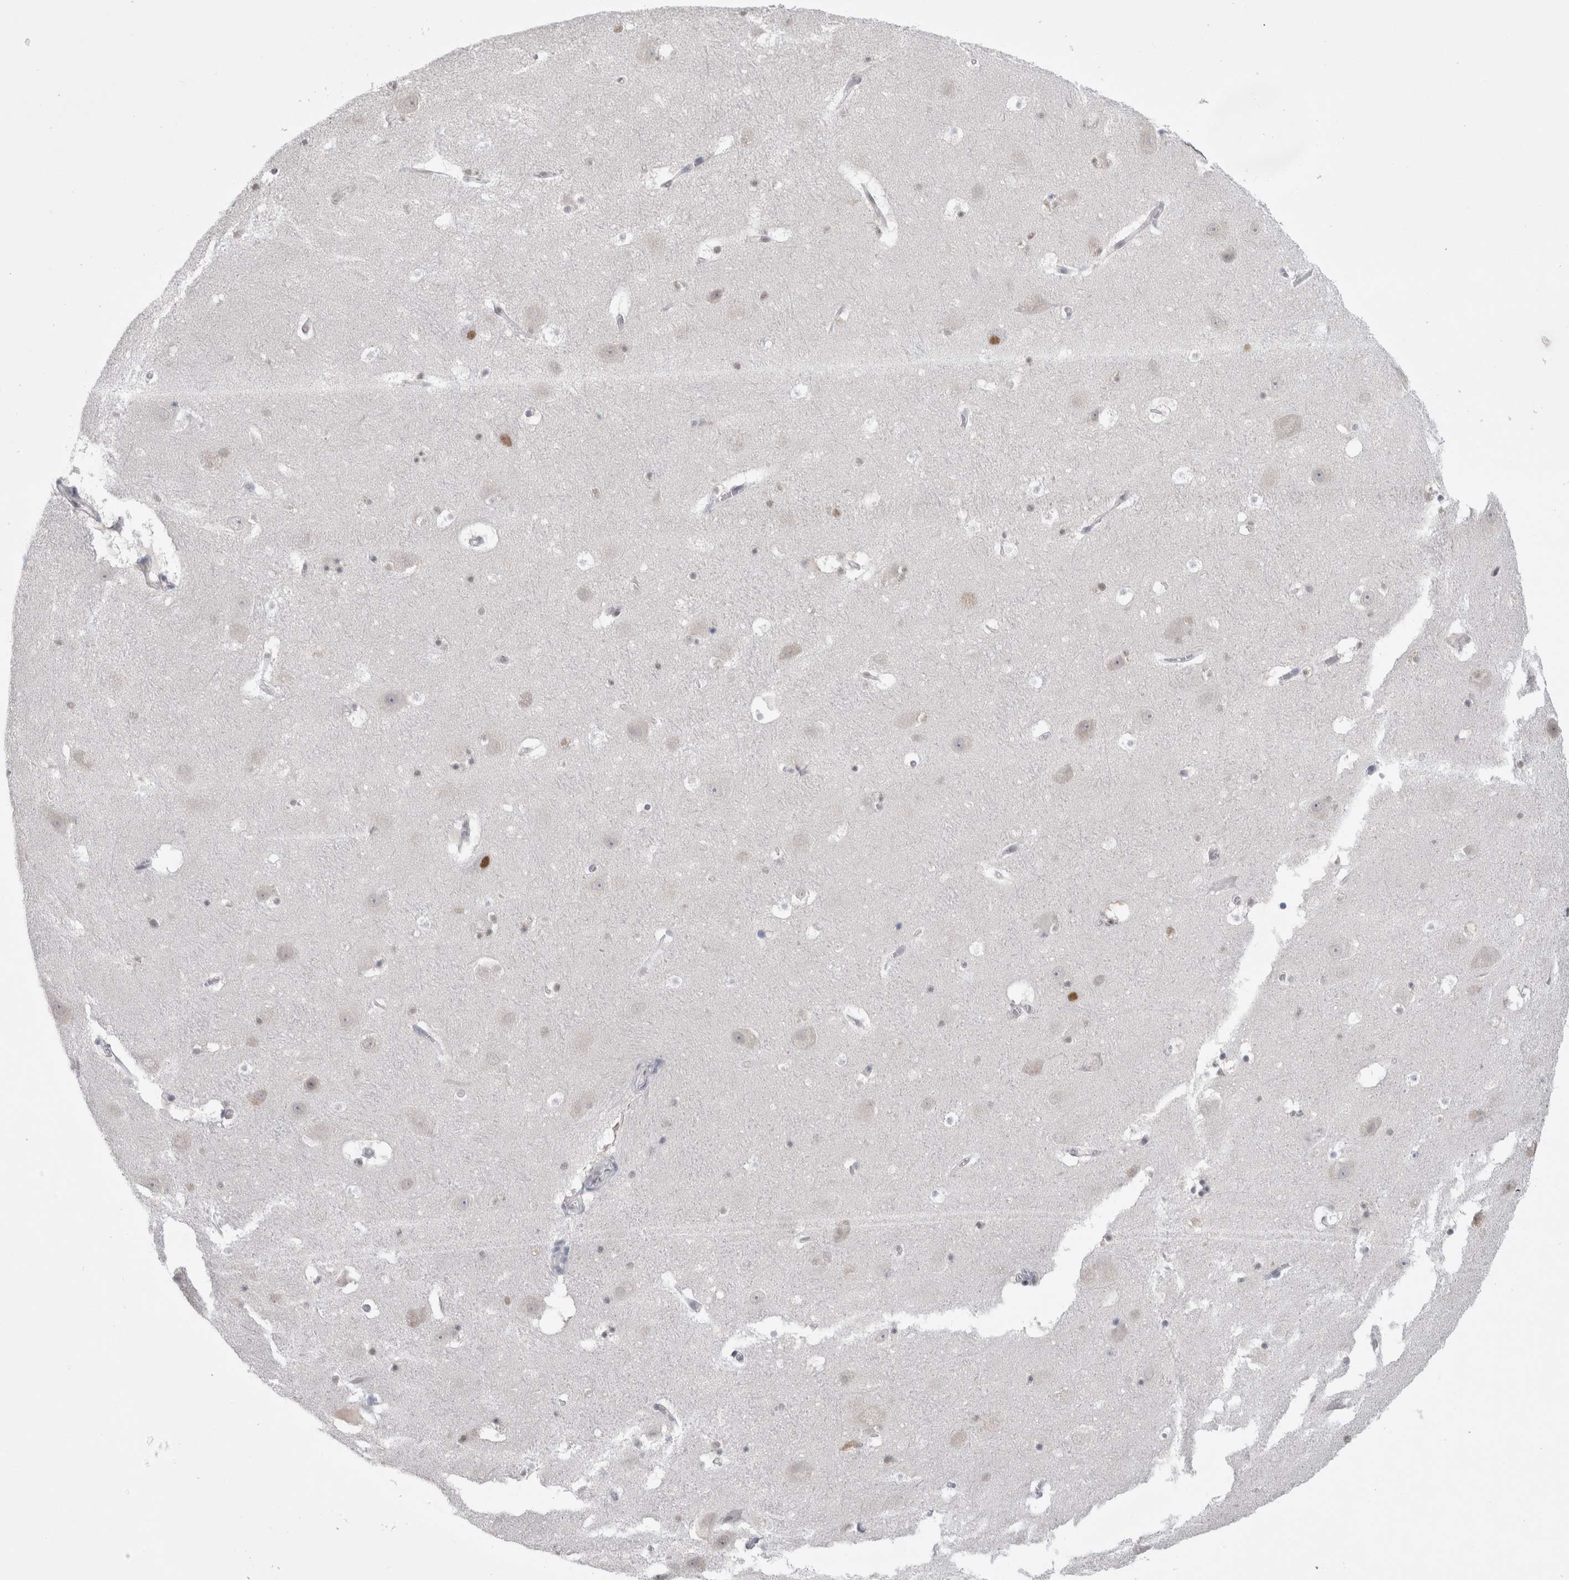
{"staining": {"intensity": "moderate", "quantity": "<25%", "location": "nuclear"}, "tissue": "hippocampus", "cell_type": "Glial cells", "image_type": "normal", "snomed": [{"axis": "morphology", "description": "Normal tissue, NOS"}, {"axis": "topography", "description": "Hippocampus"}], "caption": "Hippocampus stained for a protein exhibits moderate nuclear positivity in glial cells. Using DAB (brown) and hematoxylin (blue) stains, captured at high magnification using brightfield microscopy.", "gene": "API5", "patient": {"sex": "male", "age": 45}}